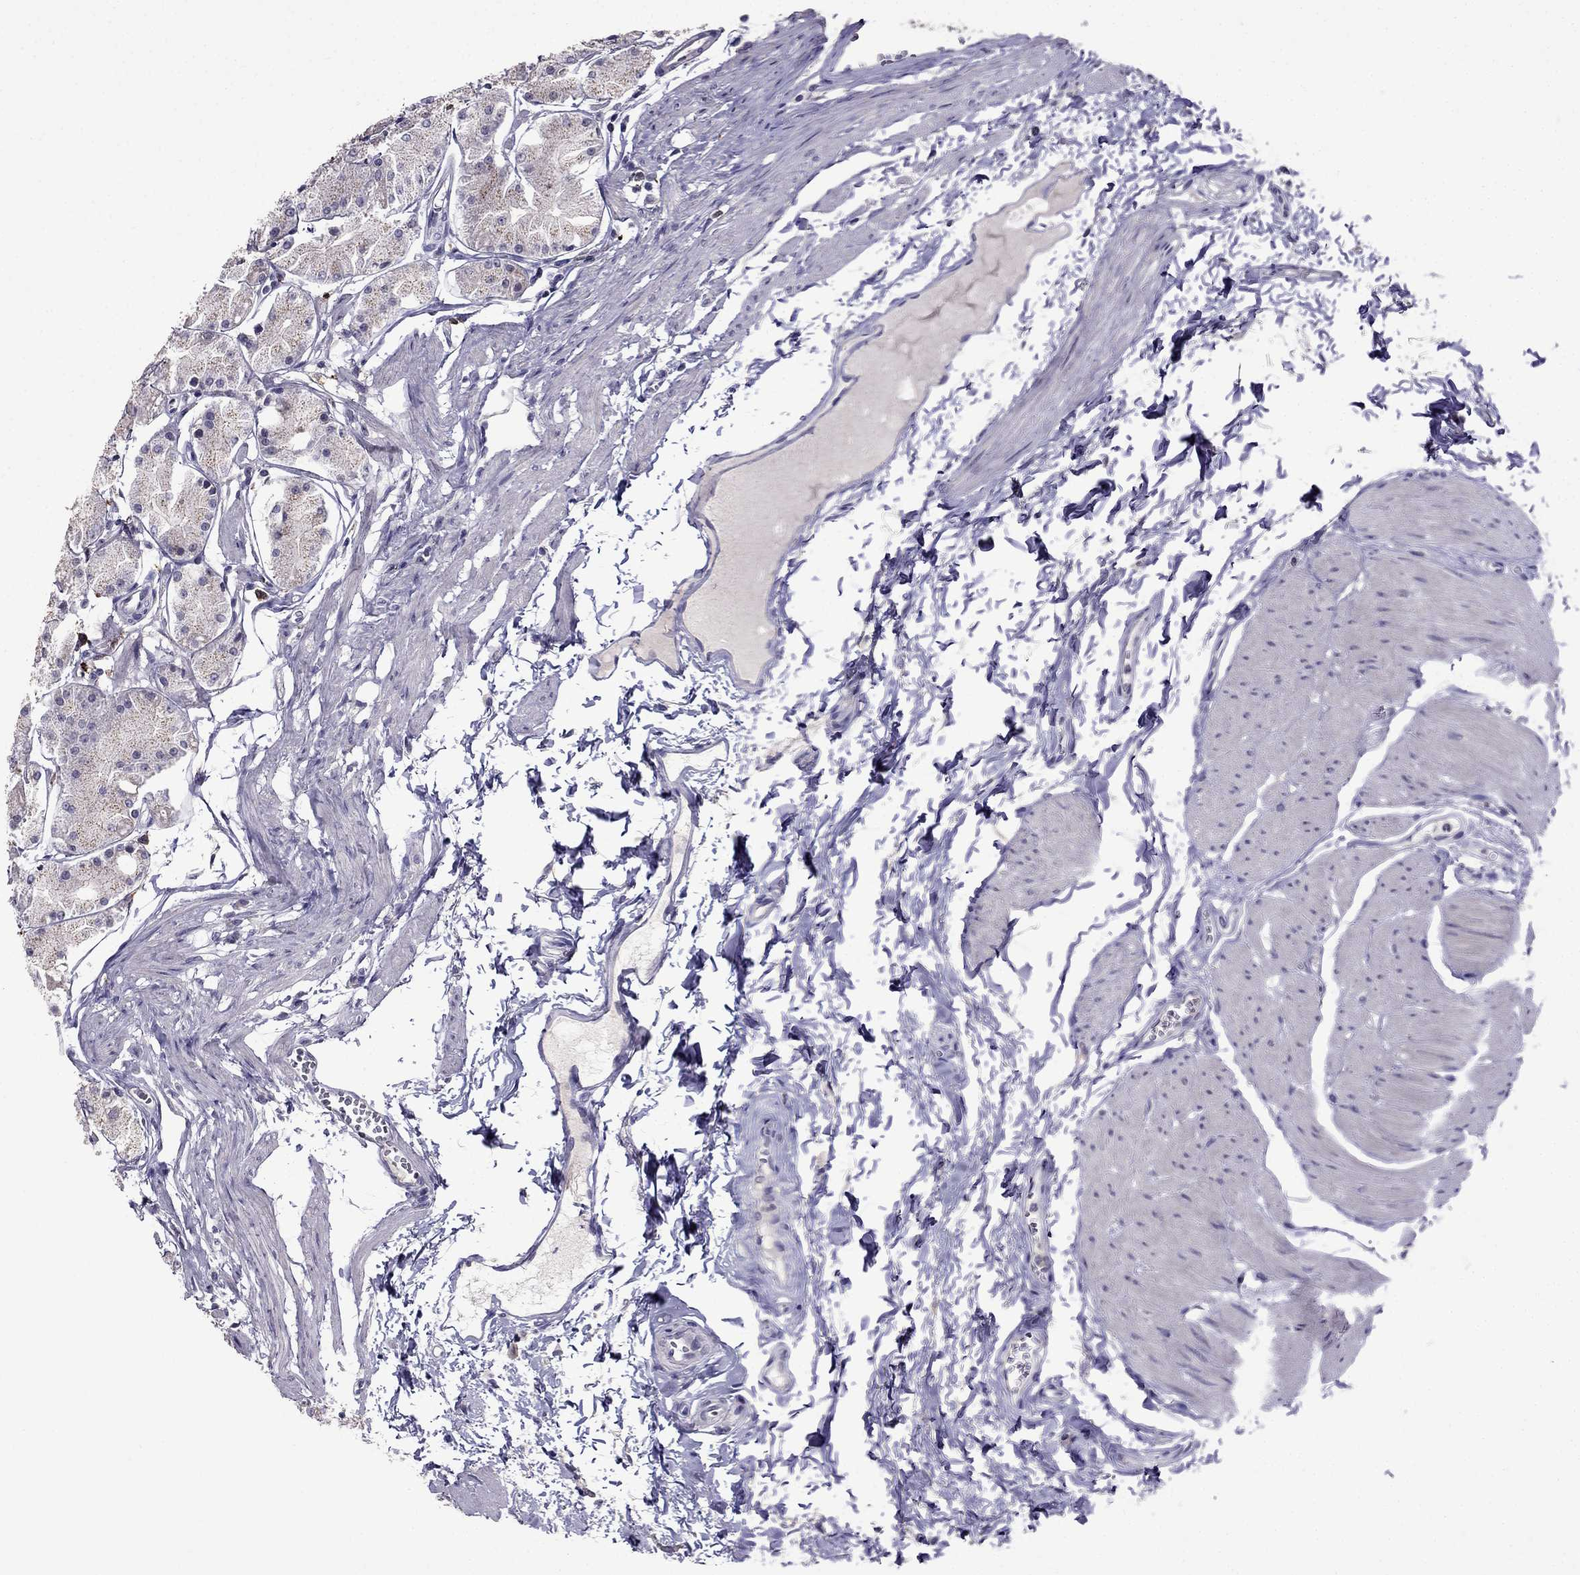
{"staining": {"intensity": "negative", "quantity": "none", "location": "none"}, "tissue": "stomach", "cell_type": "Glandular cells", "image_type": "normal", "snomed": [{"axis": "morphology", "description": "Normal tissue, NOS"}, {"axis": "topography", "description": "Stomach, upper"}], "caption": "There is no significant staining in glandular cells of stomach. Brightfield microscopy of immunohistochemistry stained with DAB (3,3'-diaminobenzidine) (brown) and hematoxylin (blue), captured at high magnification.", "gene": "AQP9", "patient": {"sex": "male", "age": 60}}